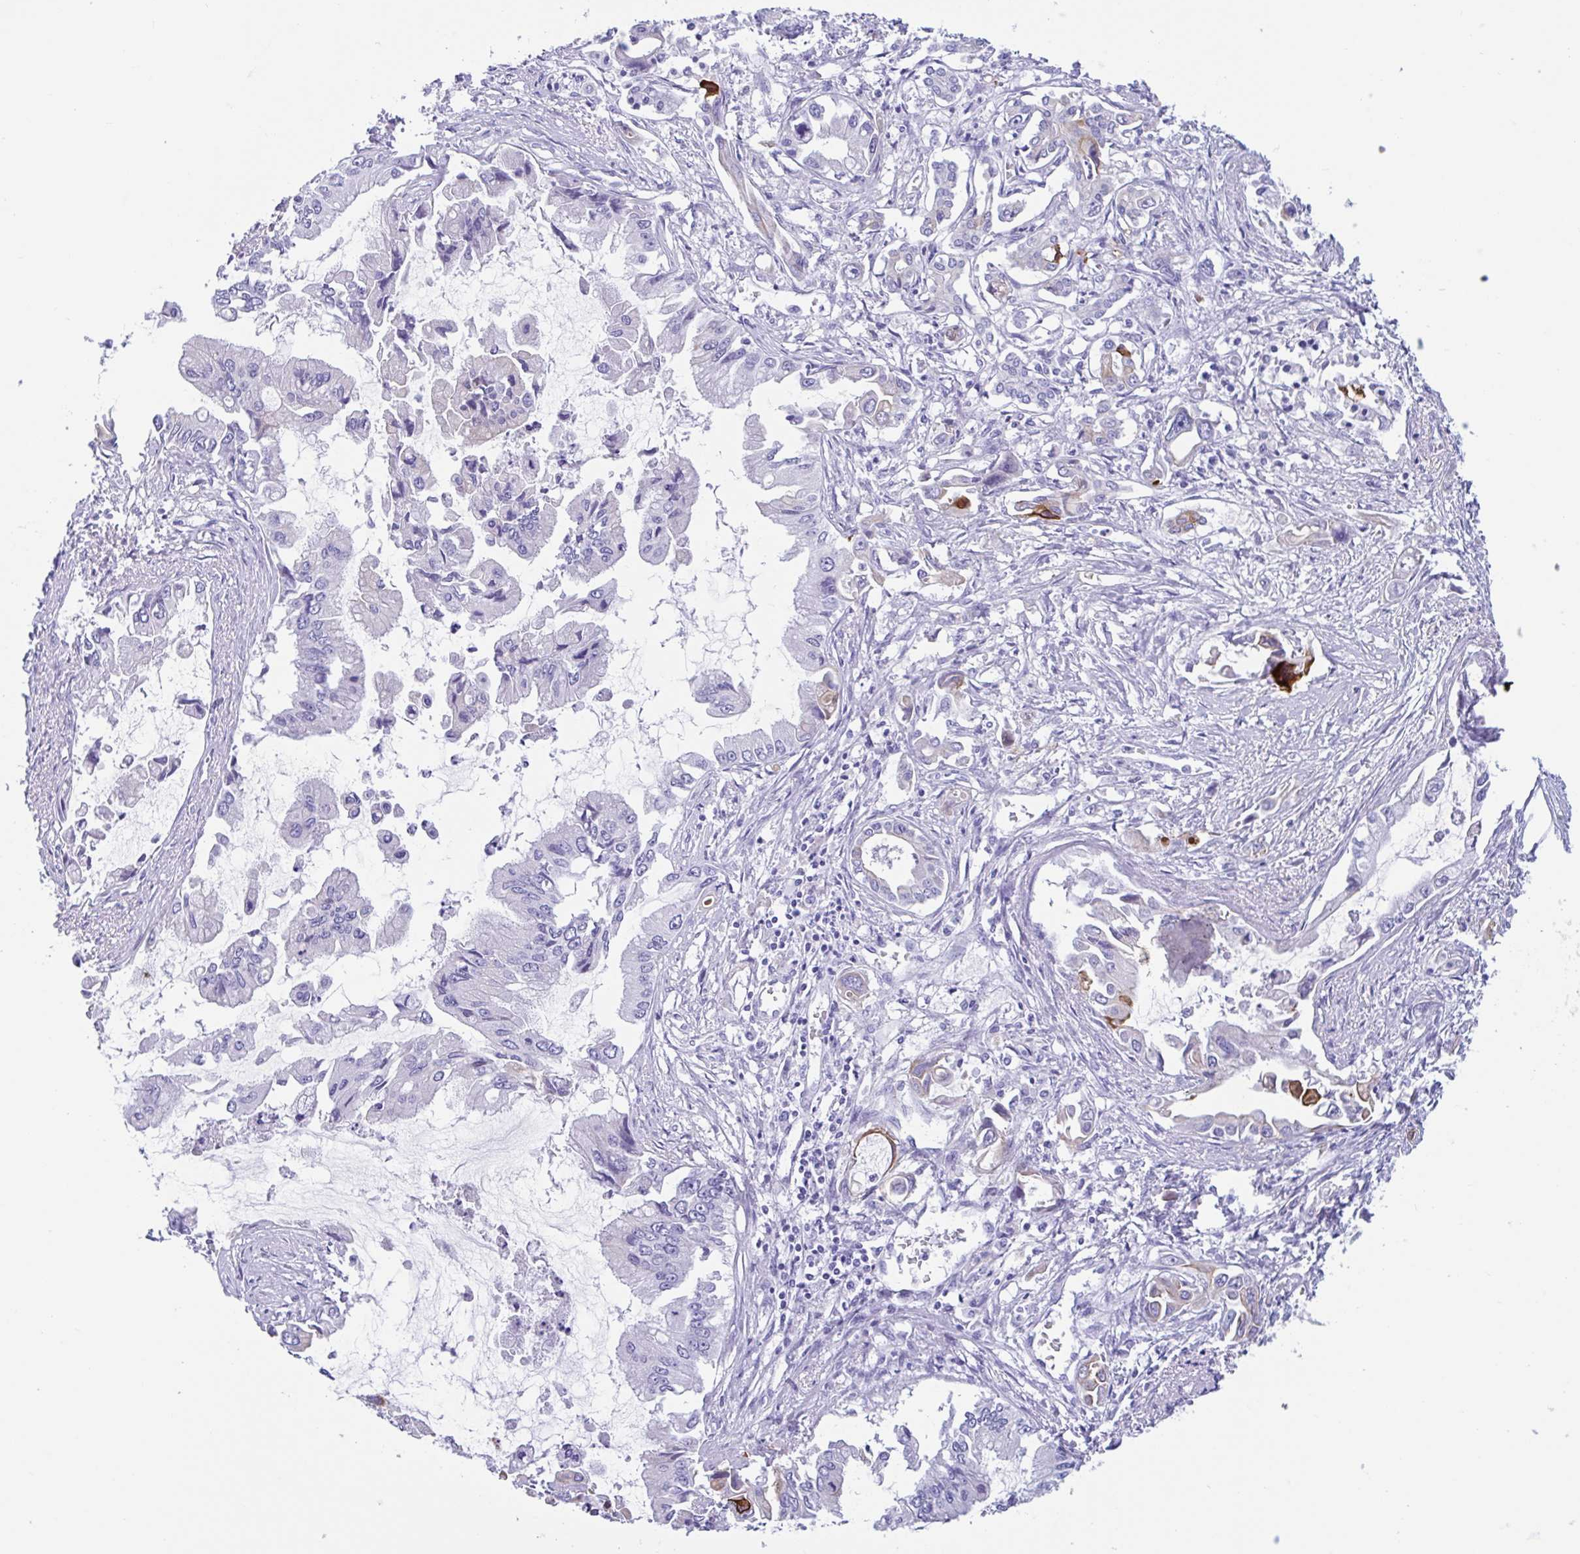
{"staining": {"intensity": "moderate", "quantity": "<25%", "location": "cytoplasmic/membranous"}, "tissue": "pancreatic cancer", "cell_type": "Tumor cells", "image_type": "cancer", "snomed": [{"axis": "morphology", "description": "Adenocarcinoma, NOS"}, {"axis": "topography", "description": "Pancreas"}], "caption": "A brown stain highlights moderate cytoplasmic/membranous staining of a protein in adenocarcinoma (pancreatic) tumor cells.", "gene": "OR6N2", "patient": {"sex": "male", "age": 84}}